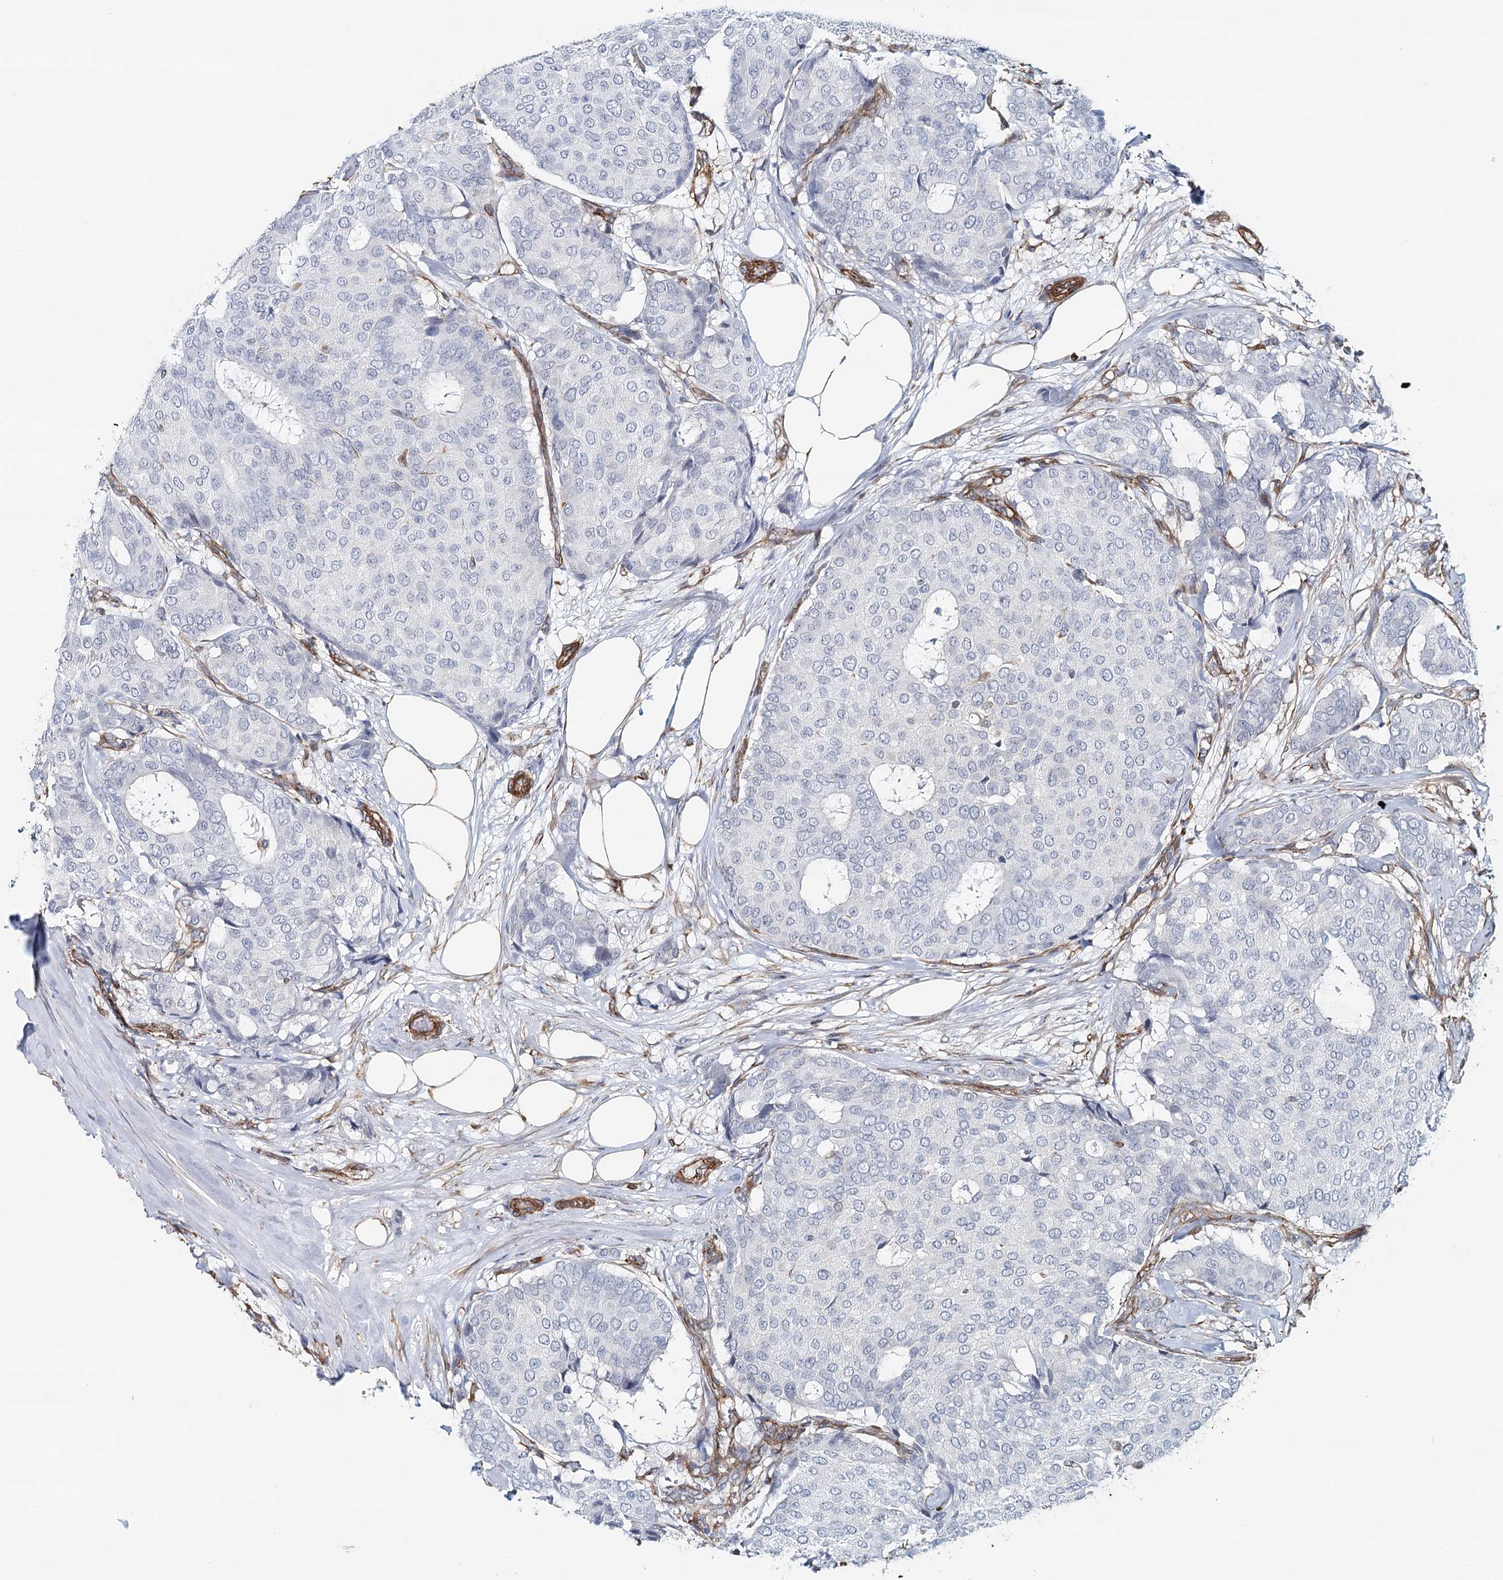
{"staining": {"intensity": "negative", "quantity": "none", "location": "none"}, "tissue": "breast cancer", "cell_type": "Tumor cells", "image_type": "cancer", "snomed": [{"axis": "morphology", "description": "Duct carcinoma"}, {"axis": "topography", "description": "Breast"}], "caption": "Protein analysis of infiltrating ductal carcinoma (breast) demonstrates no significant expression in tumor cells.", "gene": "SYNPO", "patient": {"sex": "female", "age": 75}}